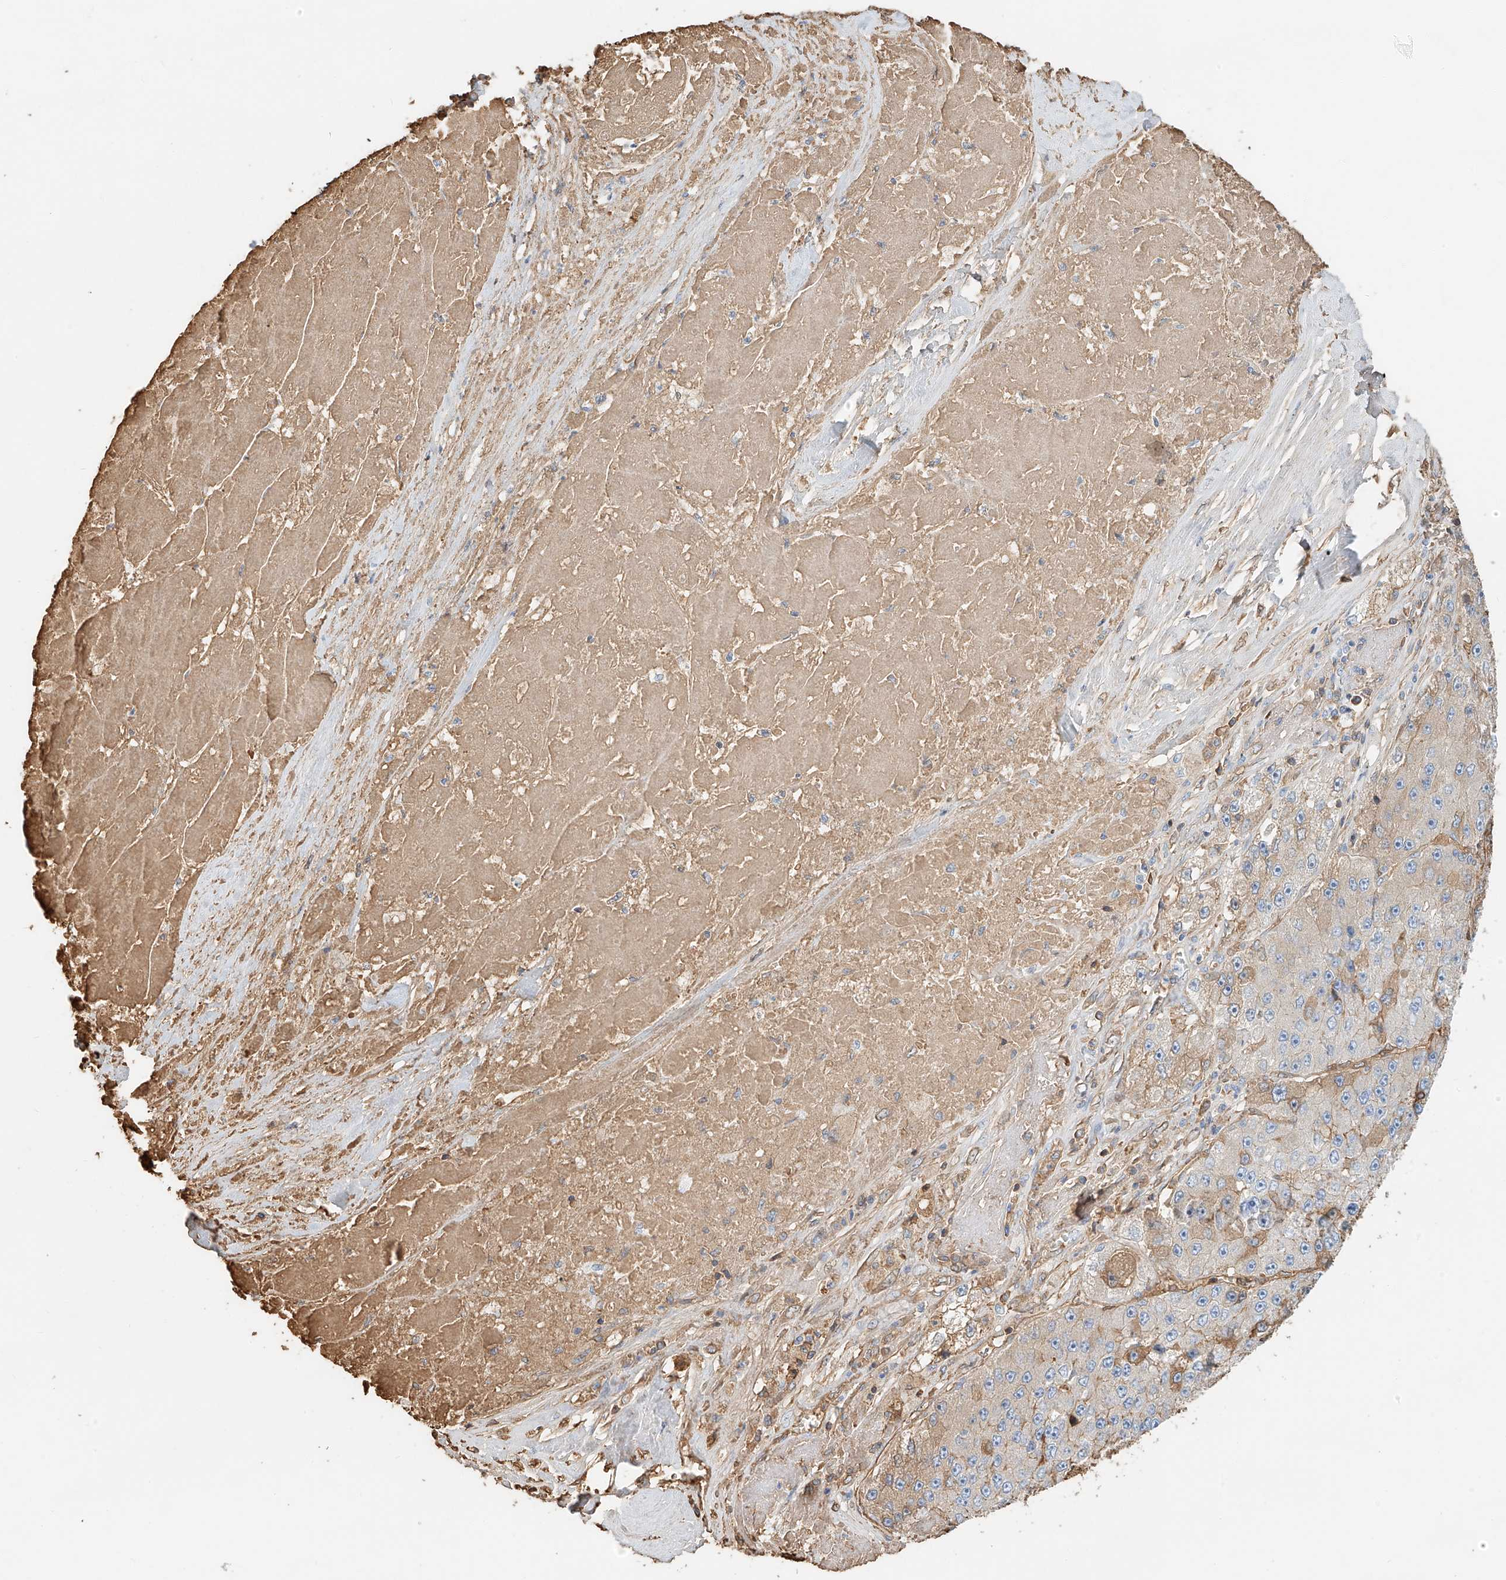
{"staining": {"intensity": "weak", "quantity": "25%-75%", "location": "cytoplasmic/membranous"}, "tissue": "liver cancer", "cell_type": "Tumor cells", "image_type": "cancer", "snomed": [{"axis": "morphology", "description": "Carcinoma, Hepatocellular, NOS"}, {"axis": "topography", "description": "Liver"}], "caption": "Immunohistochemistry (IHC) of liver cancer exhibits low levels of weak cytoplasmic/membranous positivity in about 25%-75% of tumor cells.", "gene": "ZFP30", "patient": {"sex": "female", "age": 73}}